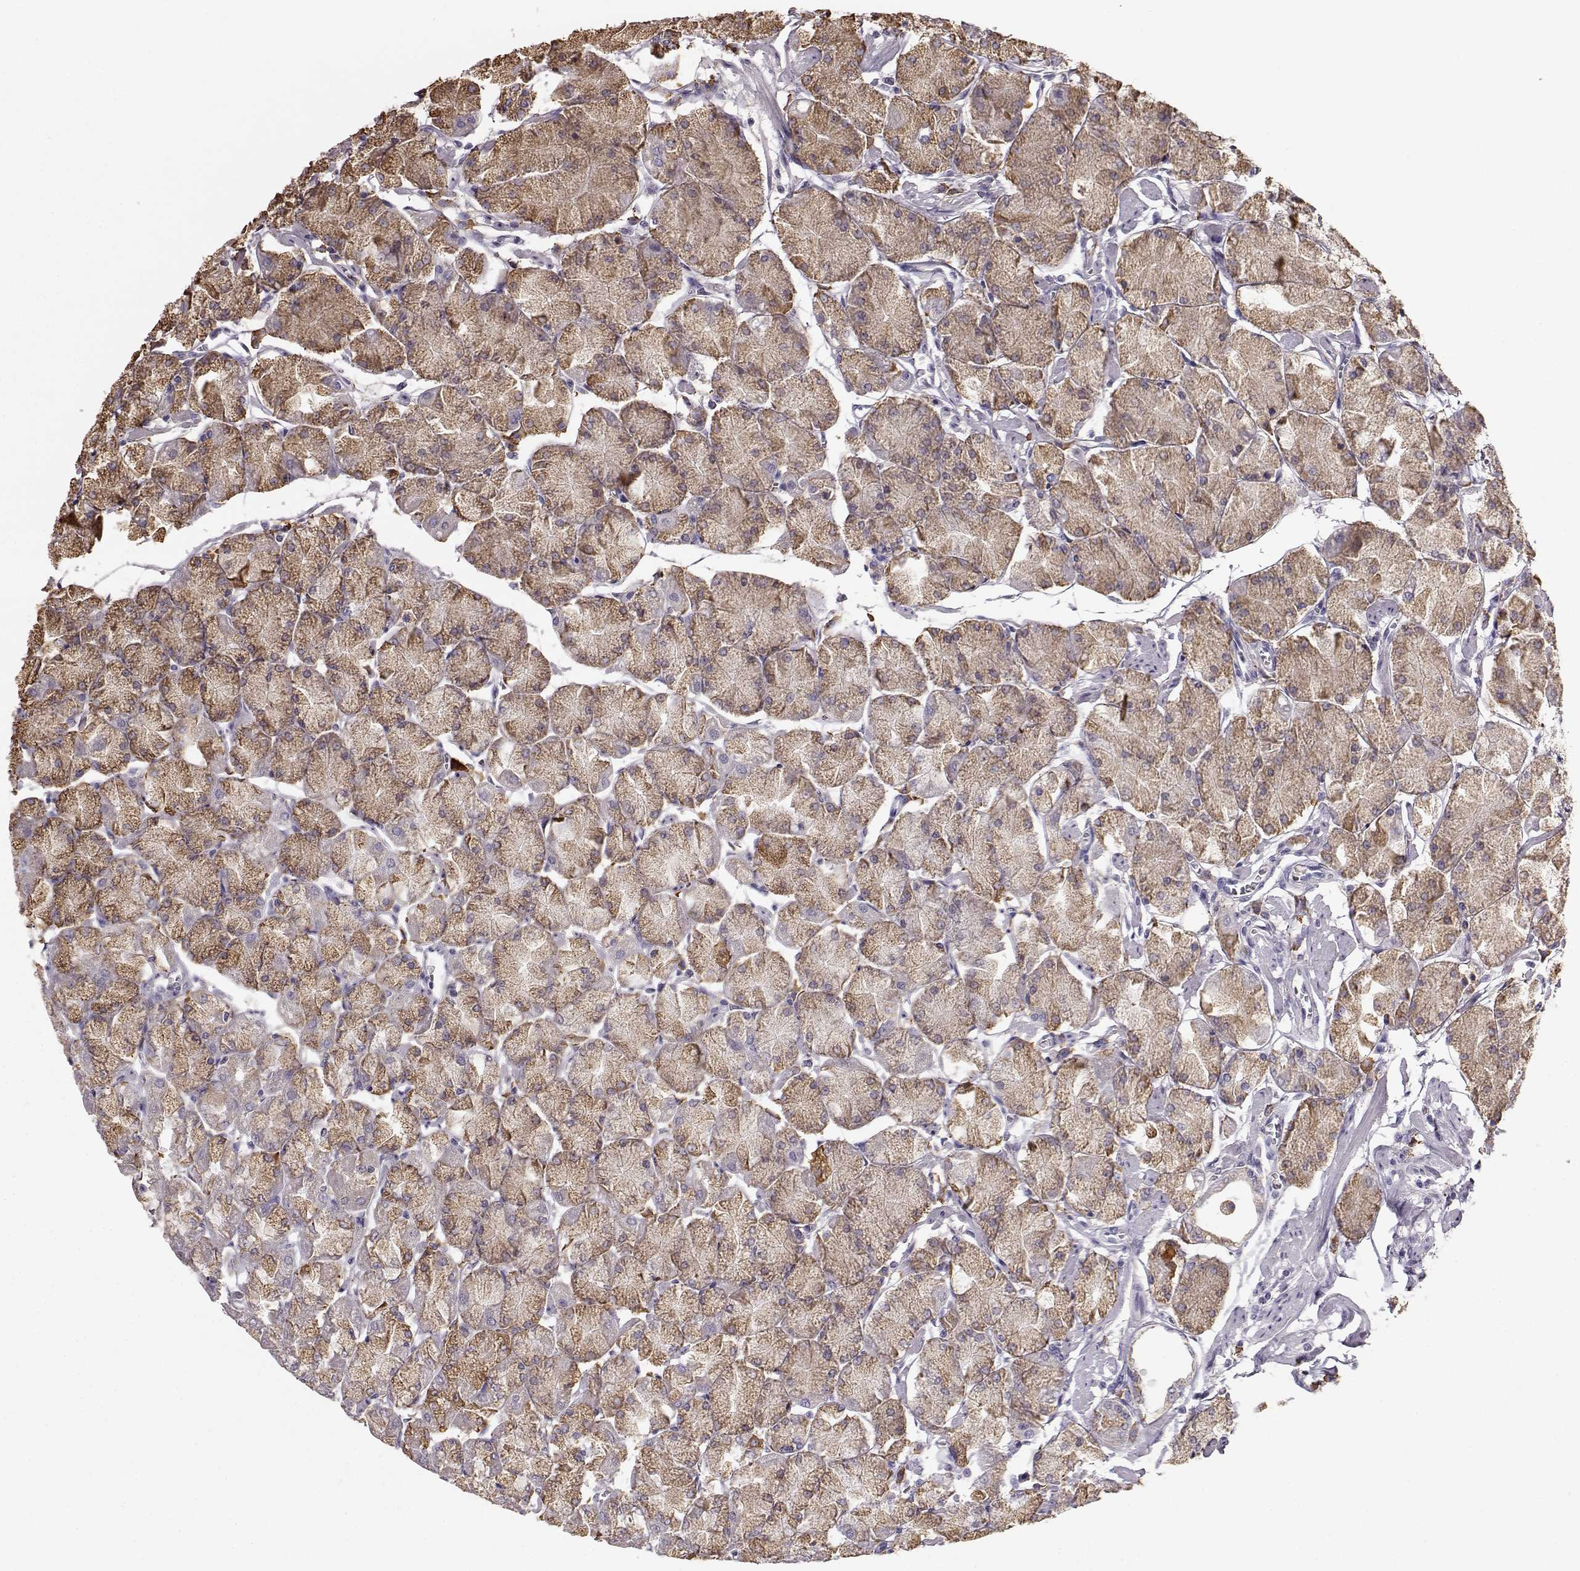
{"staining": {"intensity": "moderate", "quantity": "25%-75%", "location": "cytoplasmic/membranous"}, "tissue": "stomach", "cell_type": "Glandular cells", "image_type": "normal", "snomed": [{"axis": "morphology", "description": "Normal tissue, NOS"}, {"axis": "topography", "description": "Stomach, upper"}], "caption": "High-magnification brightfield microscopy of unremarkable stomach stained with DAB (3,3'-diaminobenzidine) (brown) and counterstained with hematoxylin (blue). glandular cells exhibit moderate cytoplasmic/membranous positivity is identified in approximately25%-75% of cells. (Brightfield microscopy of DAB IHC at high magnification).", "gene": "GABRG3", "patient": {"sex": "male", "age": 60}}